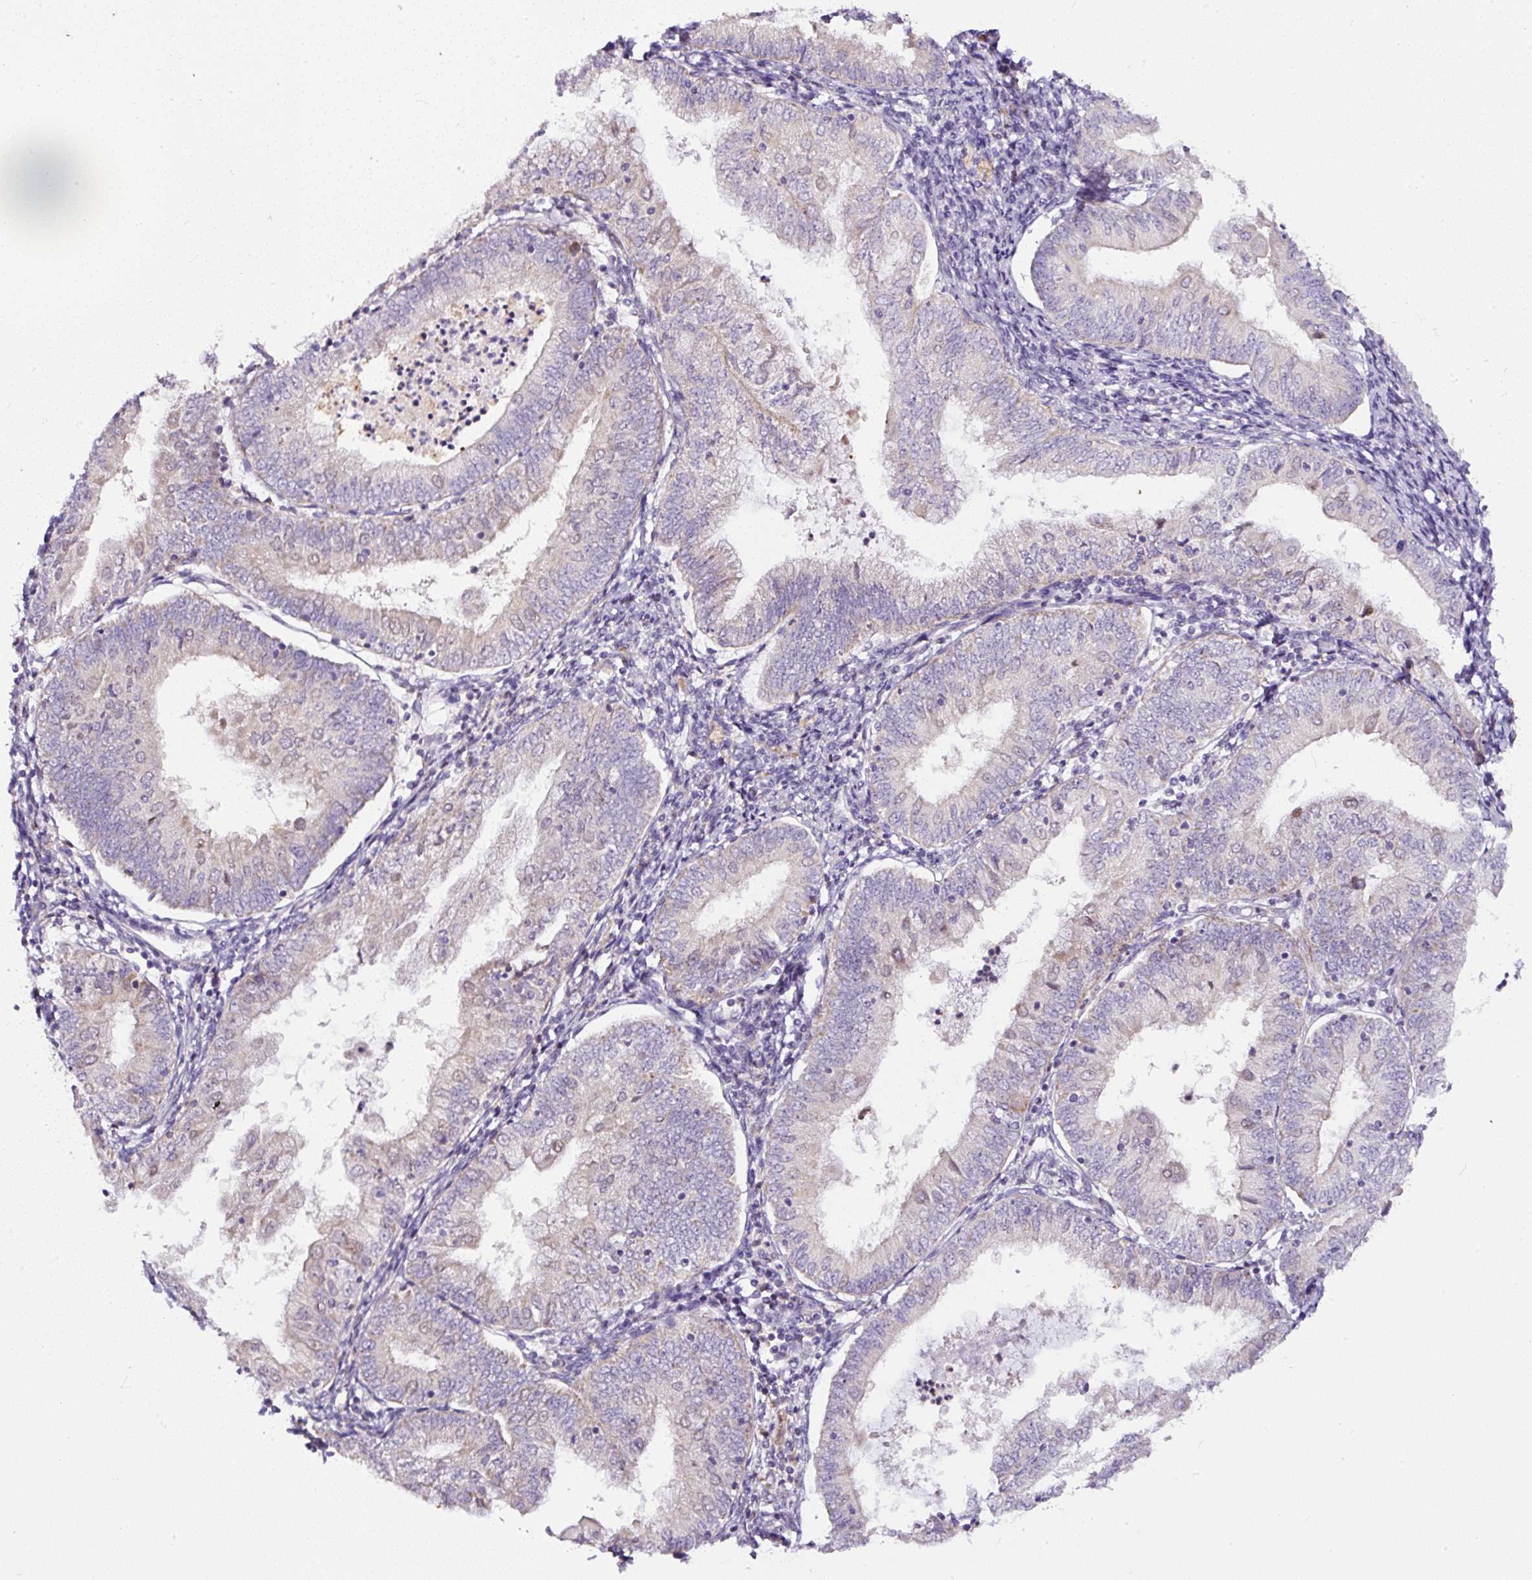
{"staining": {"intensity": "negative", "quantity": "none", "location": "none"}, "tissue": "endometrial cancer", "cell_type": "Tumor cells", "image_type": "cancer", "snomed": [{"axis": "morphology", "description": "Adenocarcinoma, NOS"}, {"axis": "topography", "description": "Endometrium"}], "caption": "An image of human endometrial cancer is negative for staining in tumor cells.", "gene": "HPS4", "patient": {"sex": "female", "age": 55}}